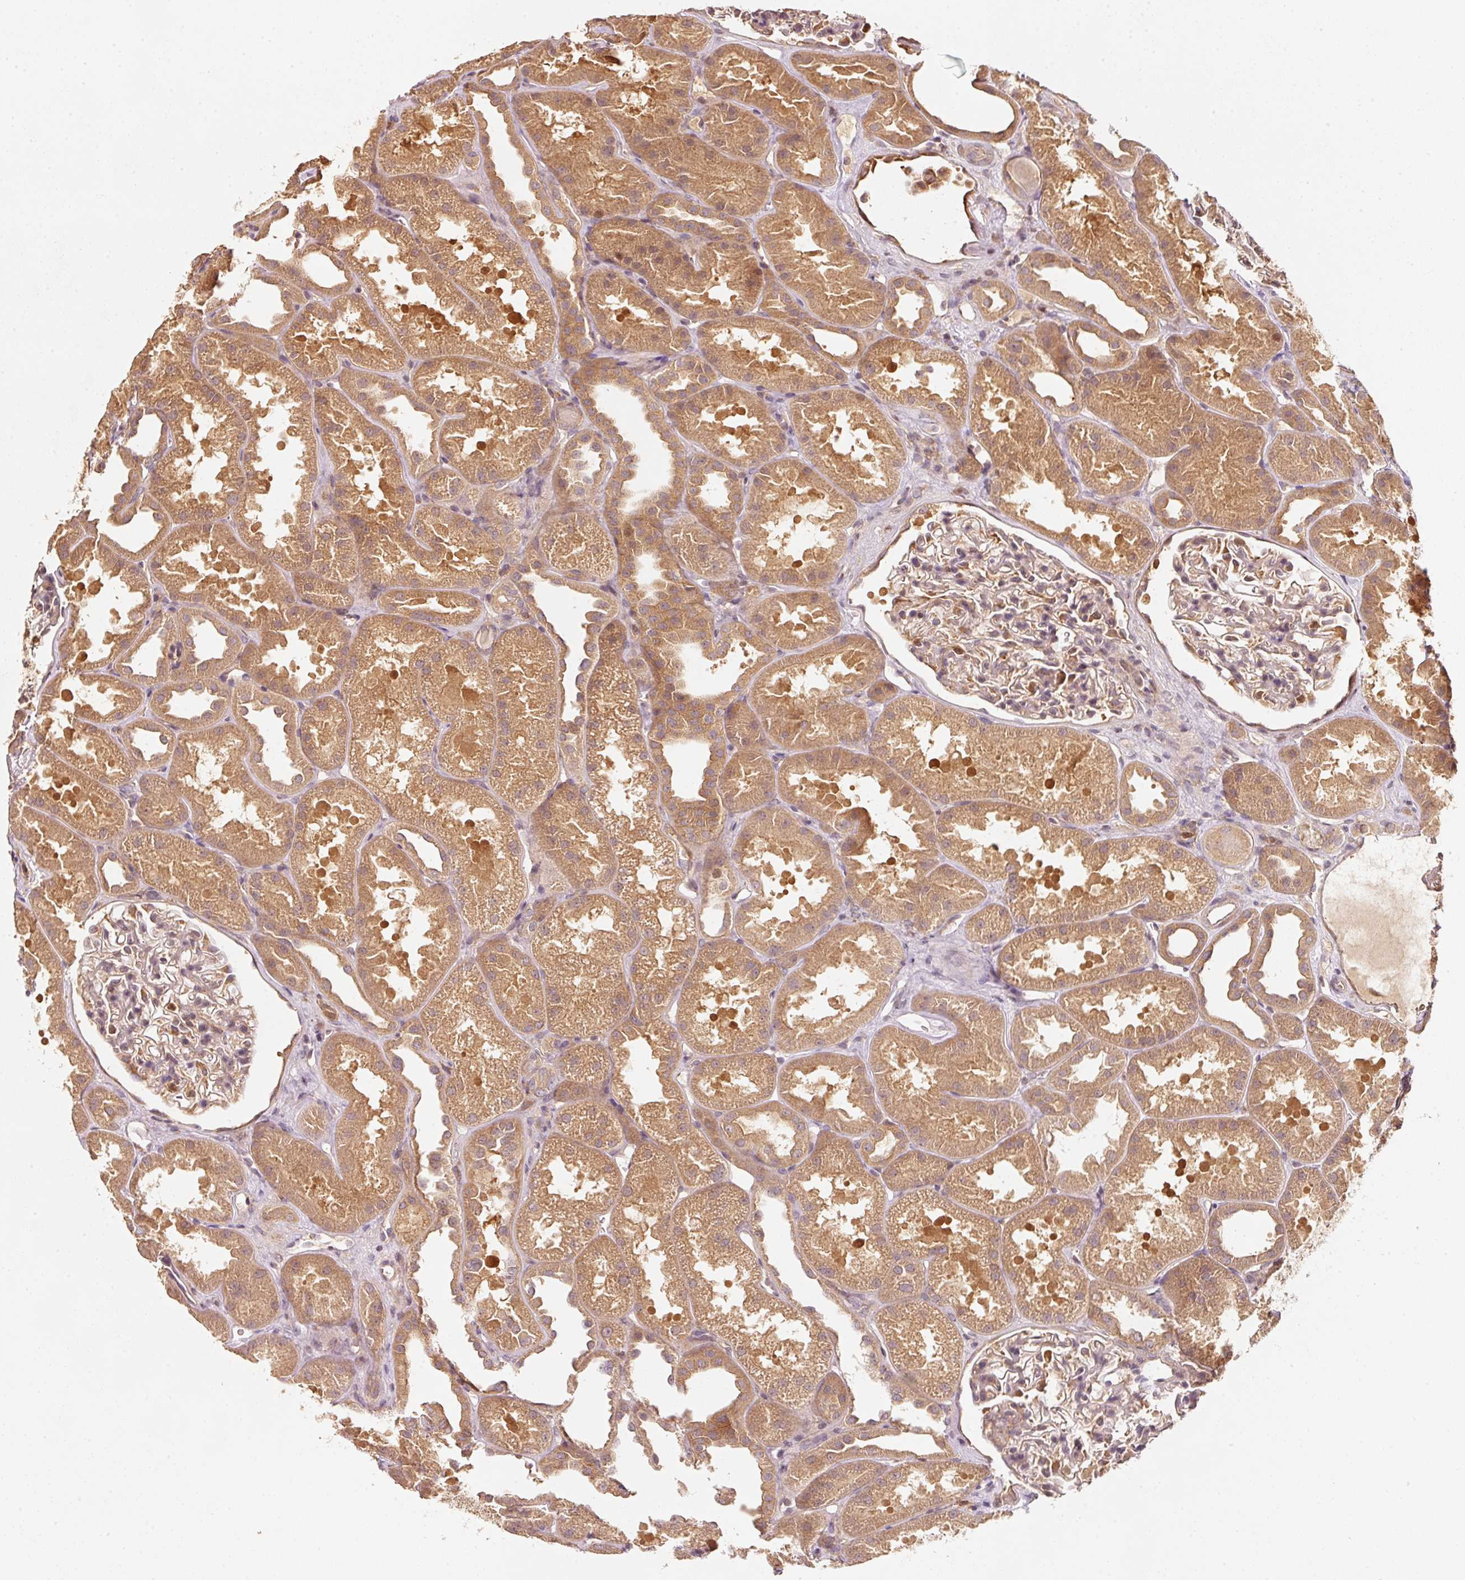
{"staining": {"intensity": "moderate", "quantity": "<25%", "location": "cytoplasmic/membranous"}, "tissue": "kidney", "cell_type": "Cells in glomeruli", "image_type": "normal", "snomed": [{"axis": "morphology", "description": "Normal tissue, NOS"}, {"axis": "topography", "description": "Kidney"}], "caption": "The immunohistochemical stain highlights moderate cytoplasmic/membranous positivity in cells in glomeruli of normal kidney. The staining is performed using DAB (3,3'-diaminobenzidine) brown chromogen to label protein expression. The nuclei are counter-stained blue using hematoxylin.", "gene": "RRAS2", "patient": {"sex": "male", "age": 61}}